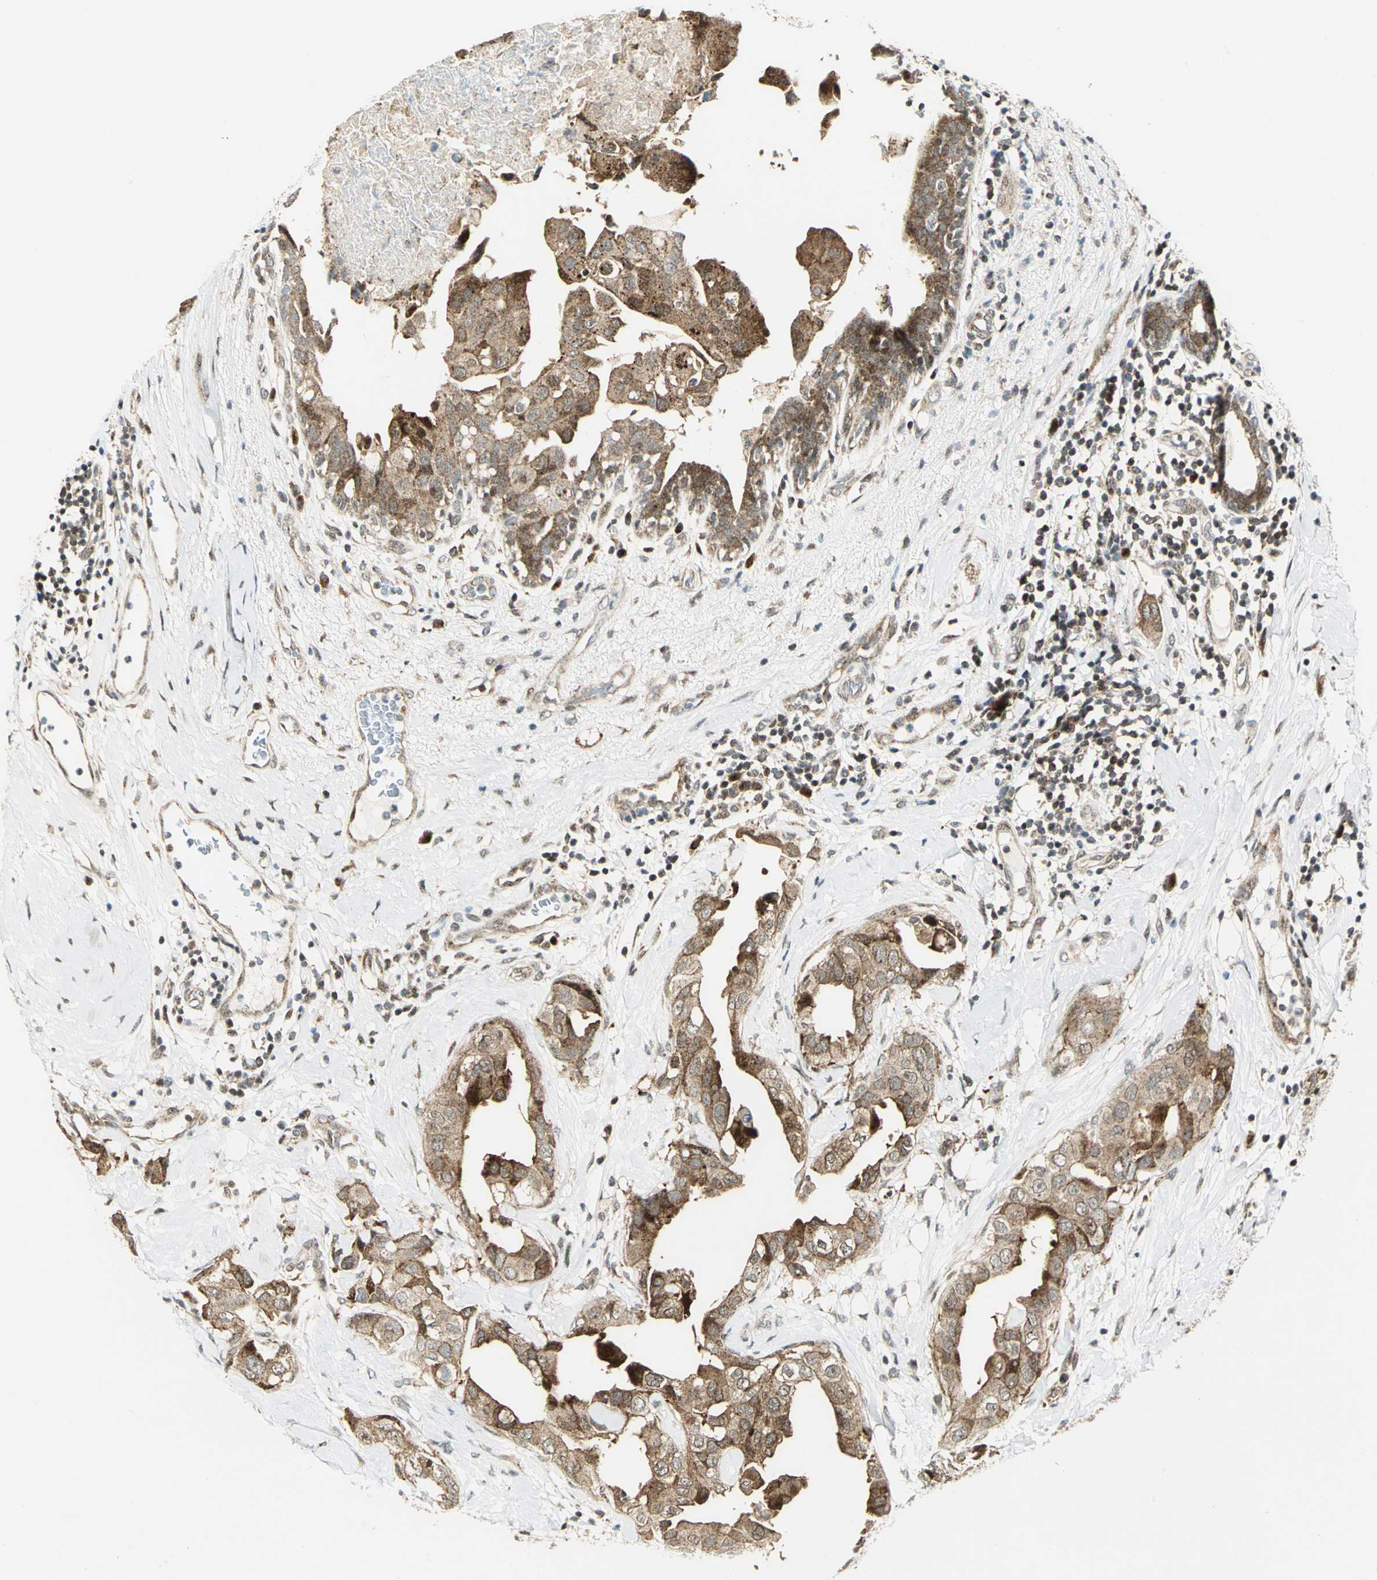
{"staining": {"intensity": "moderate", "quantity": ">75%", "location": "cytoplasmic/membranous"}, "tissue": "breast cancer", "cell_type": "Tumor cells", "image_type": "cancer", "snomed": [{"axis": "morphology", "description": "Duct carcinoma"}, {"axis": "topography", "description": "Breast"}], "caption": "An immunohistochemistry (IHC) photomicrograph of neoplastic tissue is shown. Protein staining in brown shows moderate cytoplasmic/membranous positivity in breast cancer within tumor cells.", "gene": "ATP6V1A", "patient": {"sex": "female", "age": 40}}